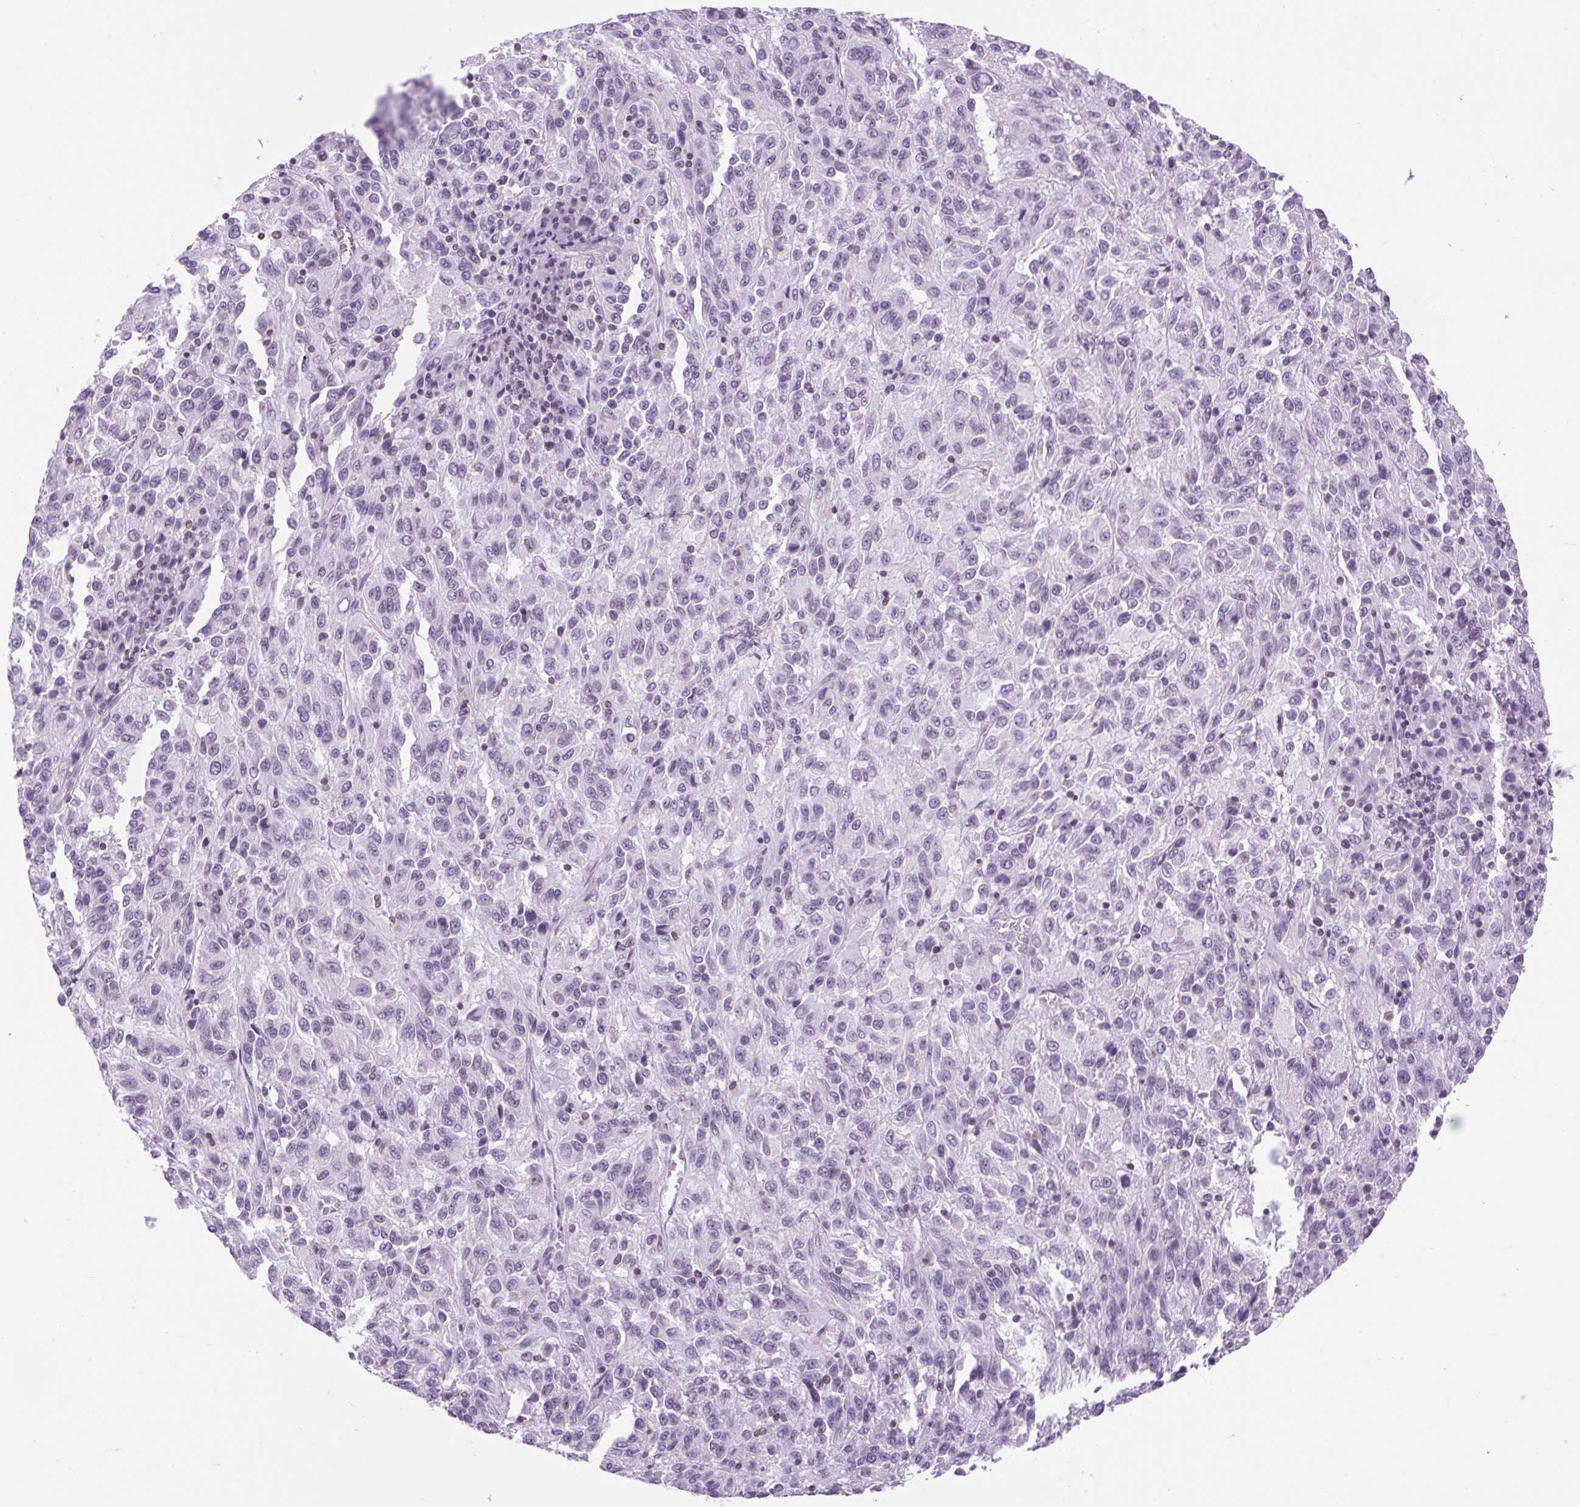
{"staining": {"intensity": "negative", "quantity": "none", "location": "none"}, "tissue": "melanoma", "cell_type": "Tumor cells", "image_type": "cancer", "snomed": [{"axis": "morphology", "description": "Malignant melanoma, Metastatic site"}, {"axis": "topography", "description": "Lung"}], "caption": "Immunohistochemical staining of human melanoma demonstrates no significant staining in tumor cells. (DAB (3,3'-diaminobenzidine) IHC visualized using brightfield microscopy, high magnification).", "gene": "VPREB1", "patient": {"sex": "male", "age": 64}}